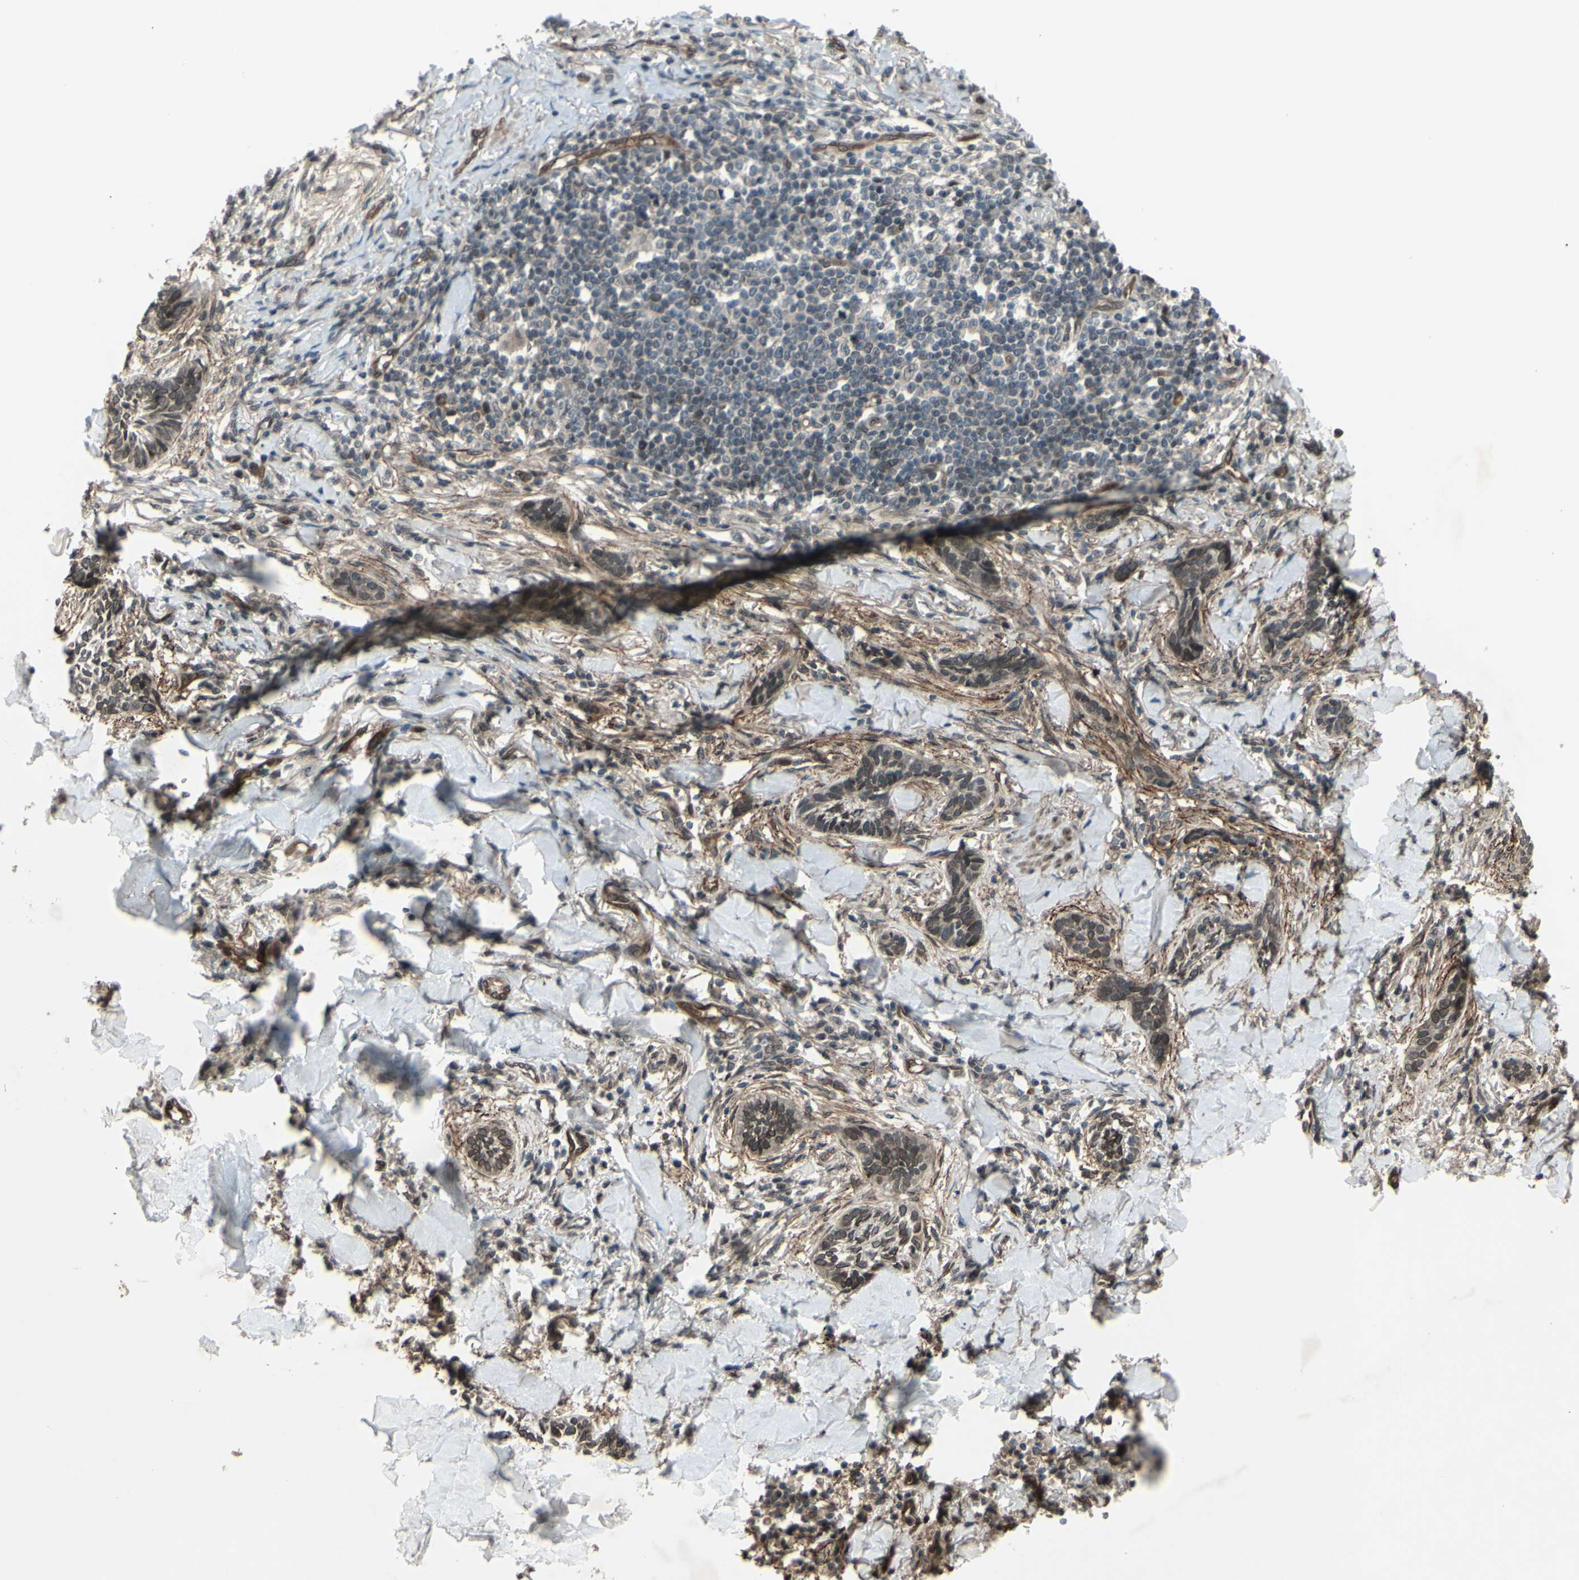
{"staining": {"intensity": "weak", "quantity": "<25%", "location": "cytoplasmic/membranous,nuclear"}, "tissue": "skin cancer", "cell_type": "Tumor cells", "image_type": "cancer", "snomed": [{"axis": "morphology", "description": "Papilloma, NOS"}, {"axis": "morphology", "description": "Basal cell carcinoma"}, {"axis": "topography", "description": "Skin"}], "caption": "IHC photomicrograph of neoplastic tissue: skin papilloma stained with DAB displays no significant protein positivity in tumor cells.", "gene": "MLF2", "patient": {"sex": "male", "age": 87}}